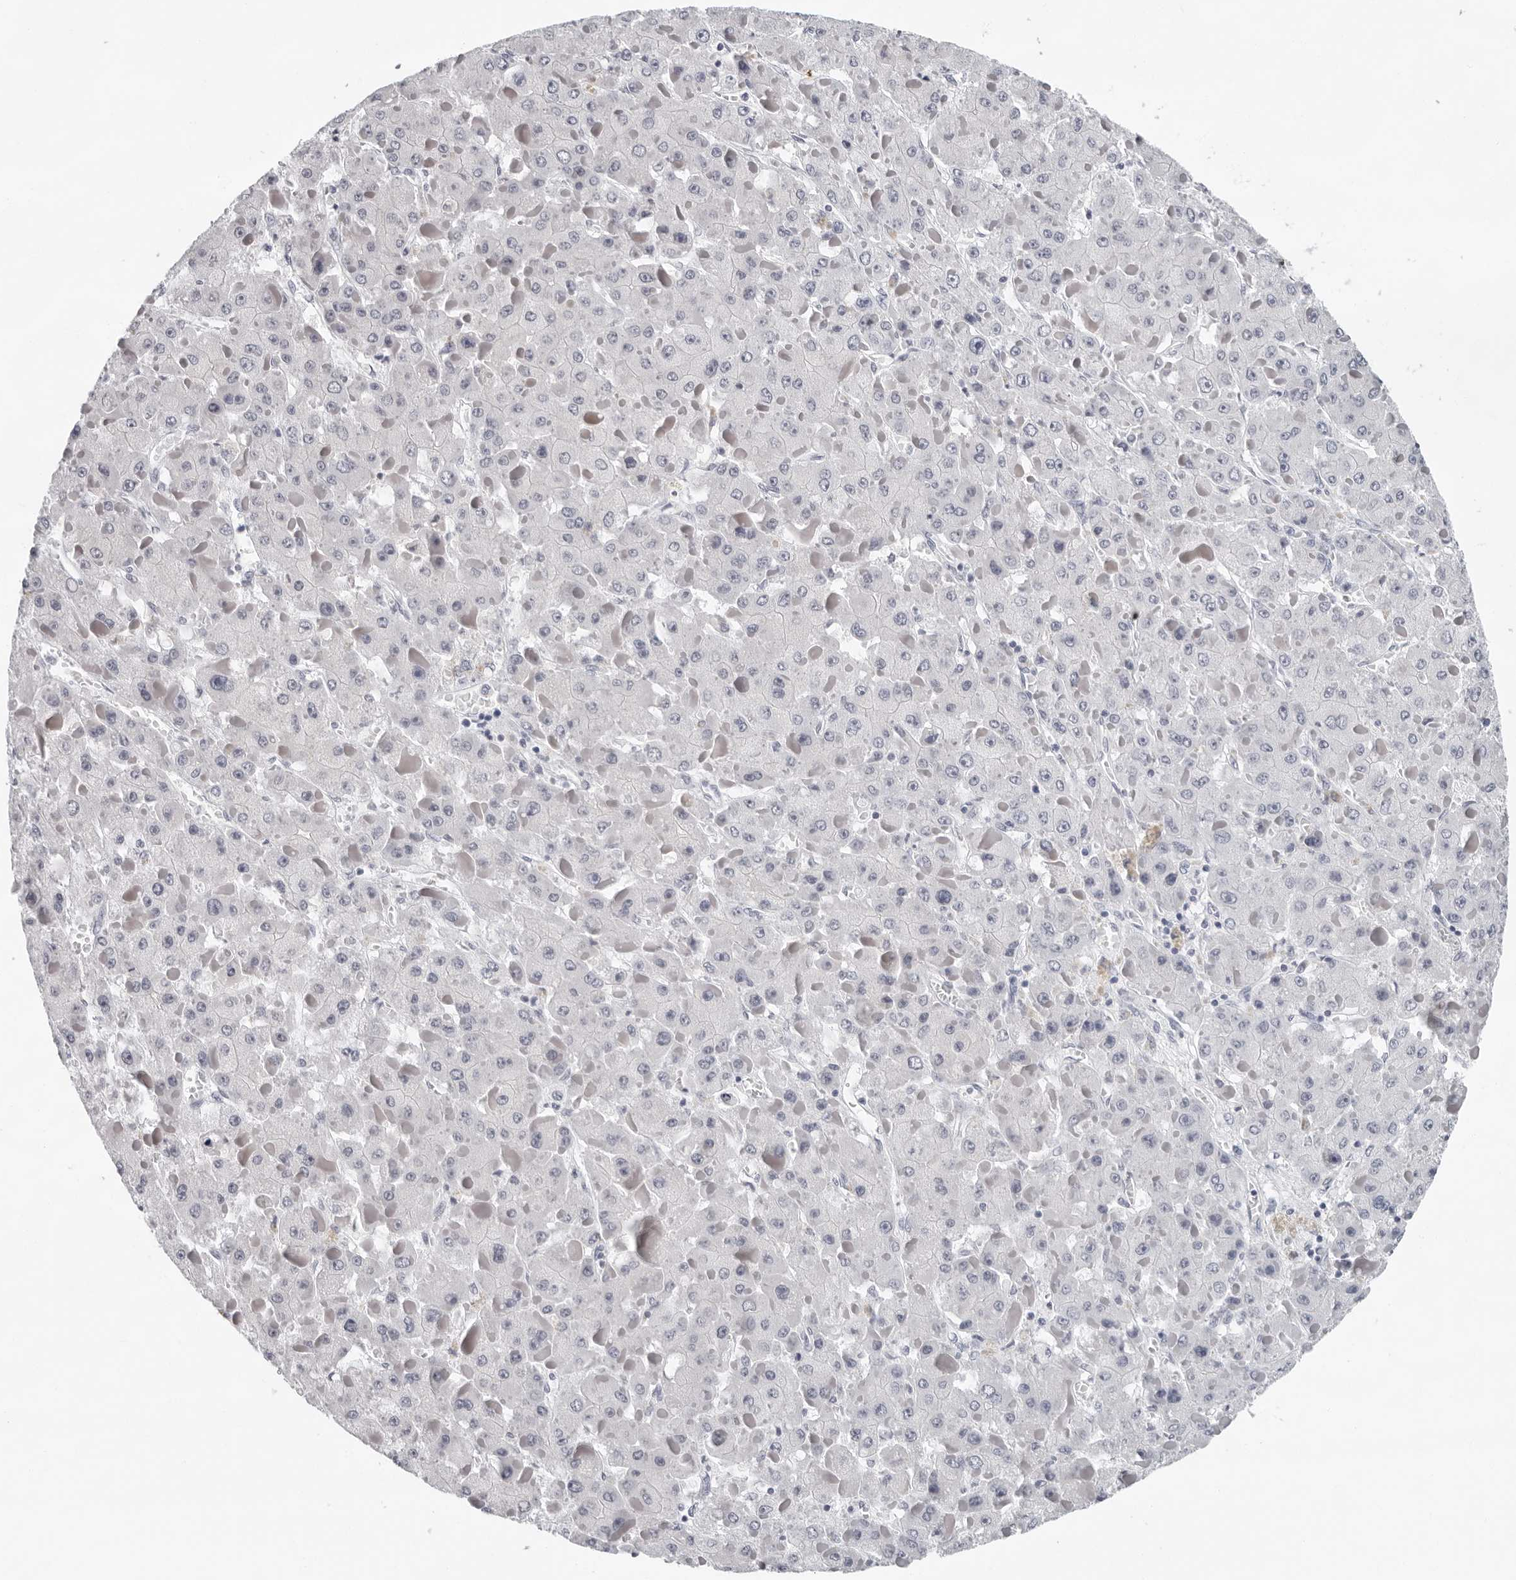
{"staining": {"intensity": "negative", "quantity": "none", "location": "none"}, "tissue": "liver cancer", "cell_type": "Tumor cells", "image_type": "cancer", "snomed": [{"axis": "morphology", "description": "Carcinoma, Hepatocellular, NOS"}, {"axis": "topography", "description": "Liver"}], "caption": "Tumor cells are negative for brown protein staining in liver hepatocellular carcinoma.", "gene": "CCDC28B", "patient": {"sex": "female", "age": 73}}